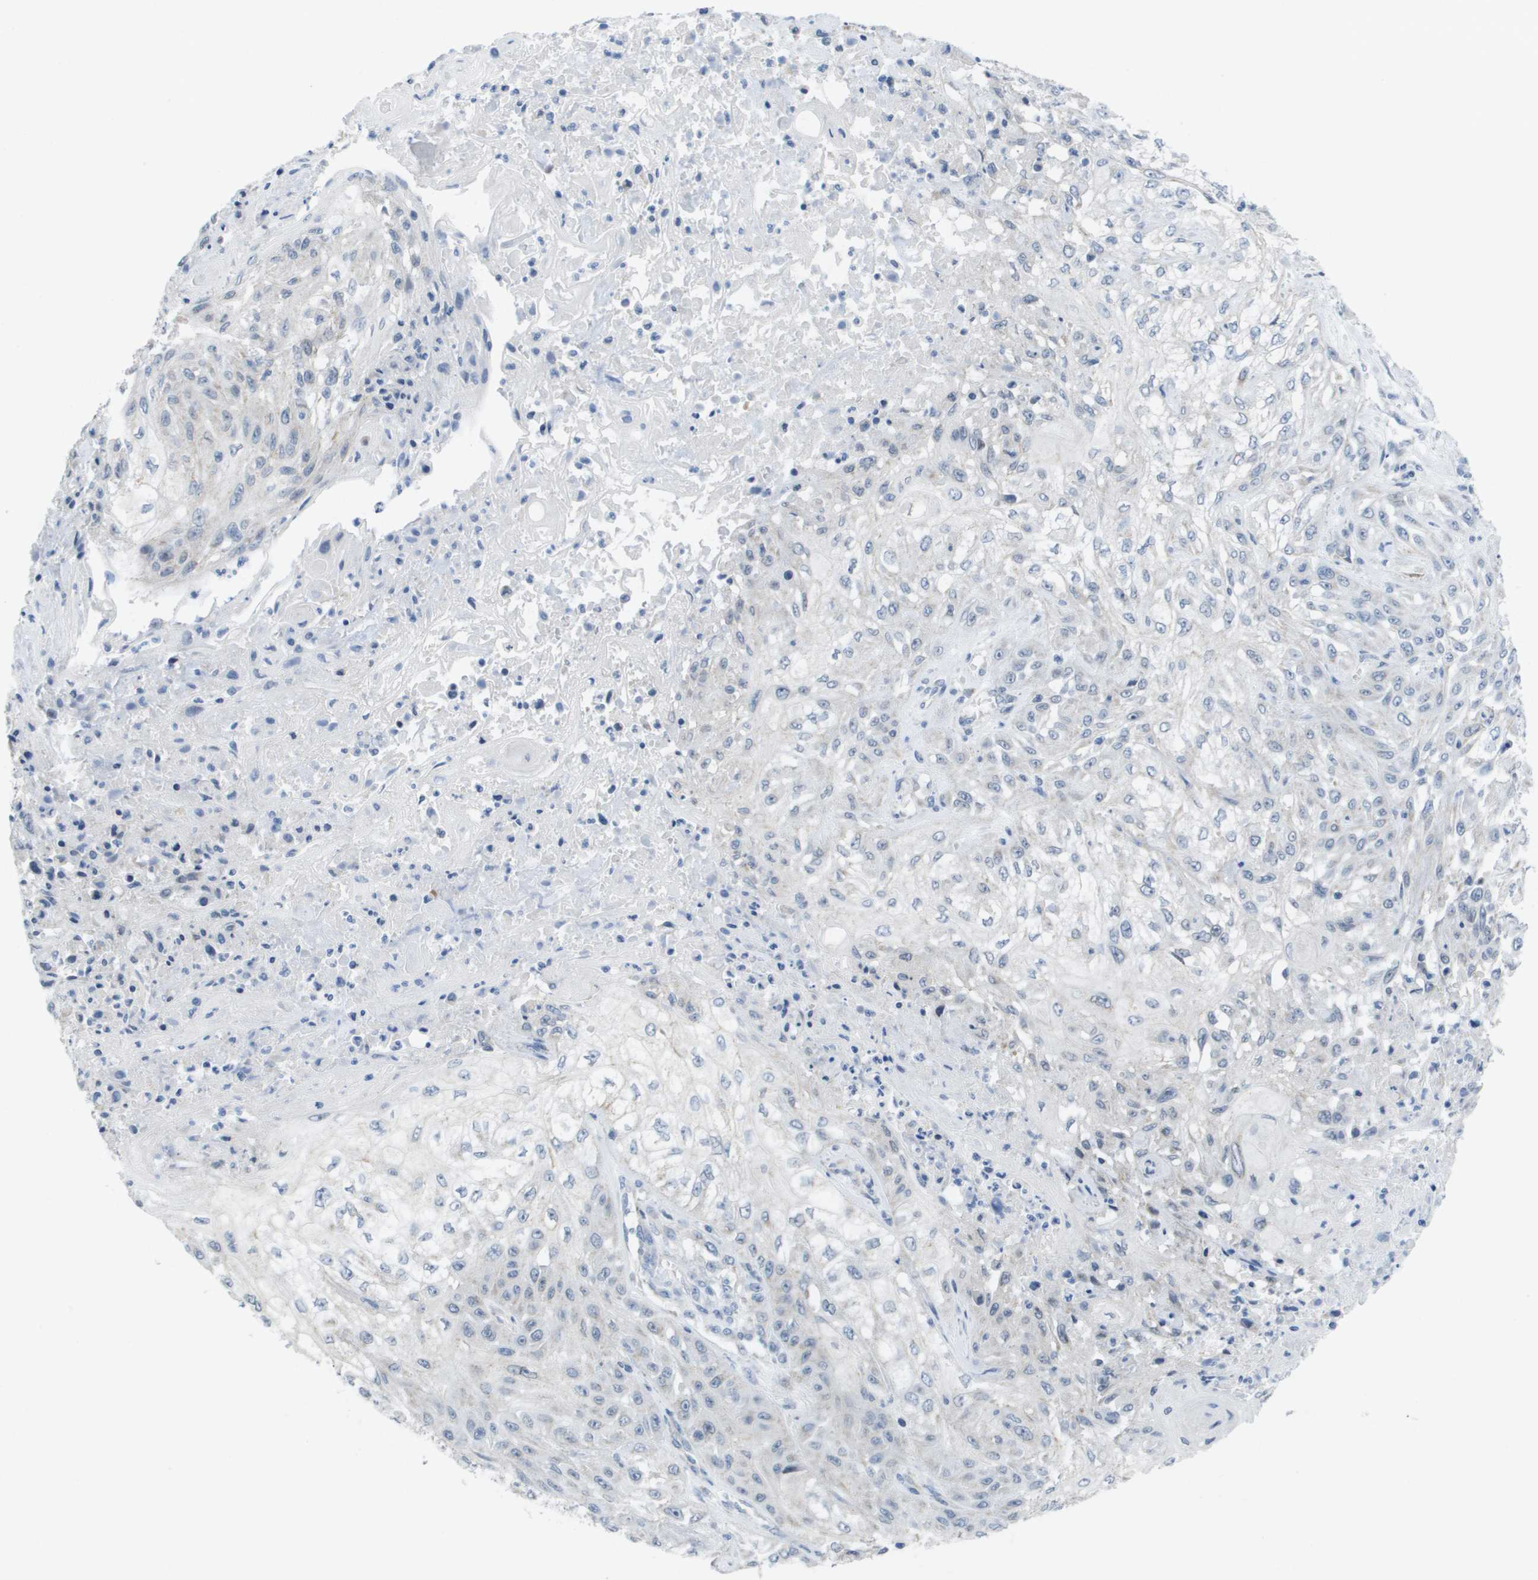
{"staining": {"intensity": "negative", "quantity": "none", "location": "none"}, "tissue": "skin cancer", "cell_type": "Tumor cells", "image_type": "cancer", "snomed": [{"axis": "morphology", "description": "Squamous cell carcinoma, NOS"}, {"axis": "morphology", "description": "Squamous cell carcinoma, metastatic, NOS"}, {"axis": "topography", "description": "Skin"}, {"axis": "topography", "description": "Lymph node"}], "caption": "Human skin metastatic squamous cell carcinoma stained for a protein using immunohistochemistry reveals no positivity in tumor cells.", "gene": "TMEM223", "patient": {"sex": "male", "age": 75}}